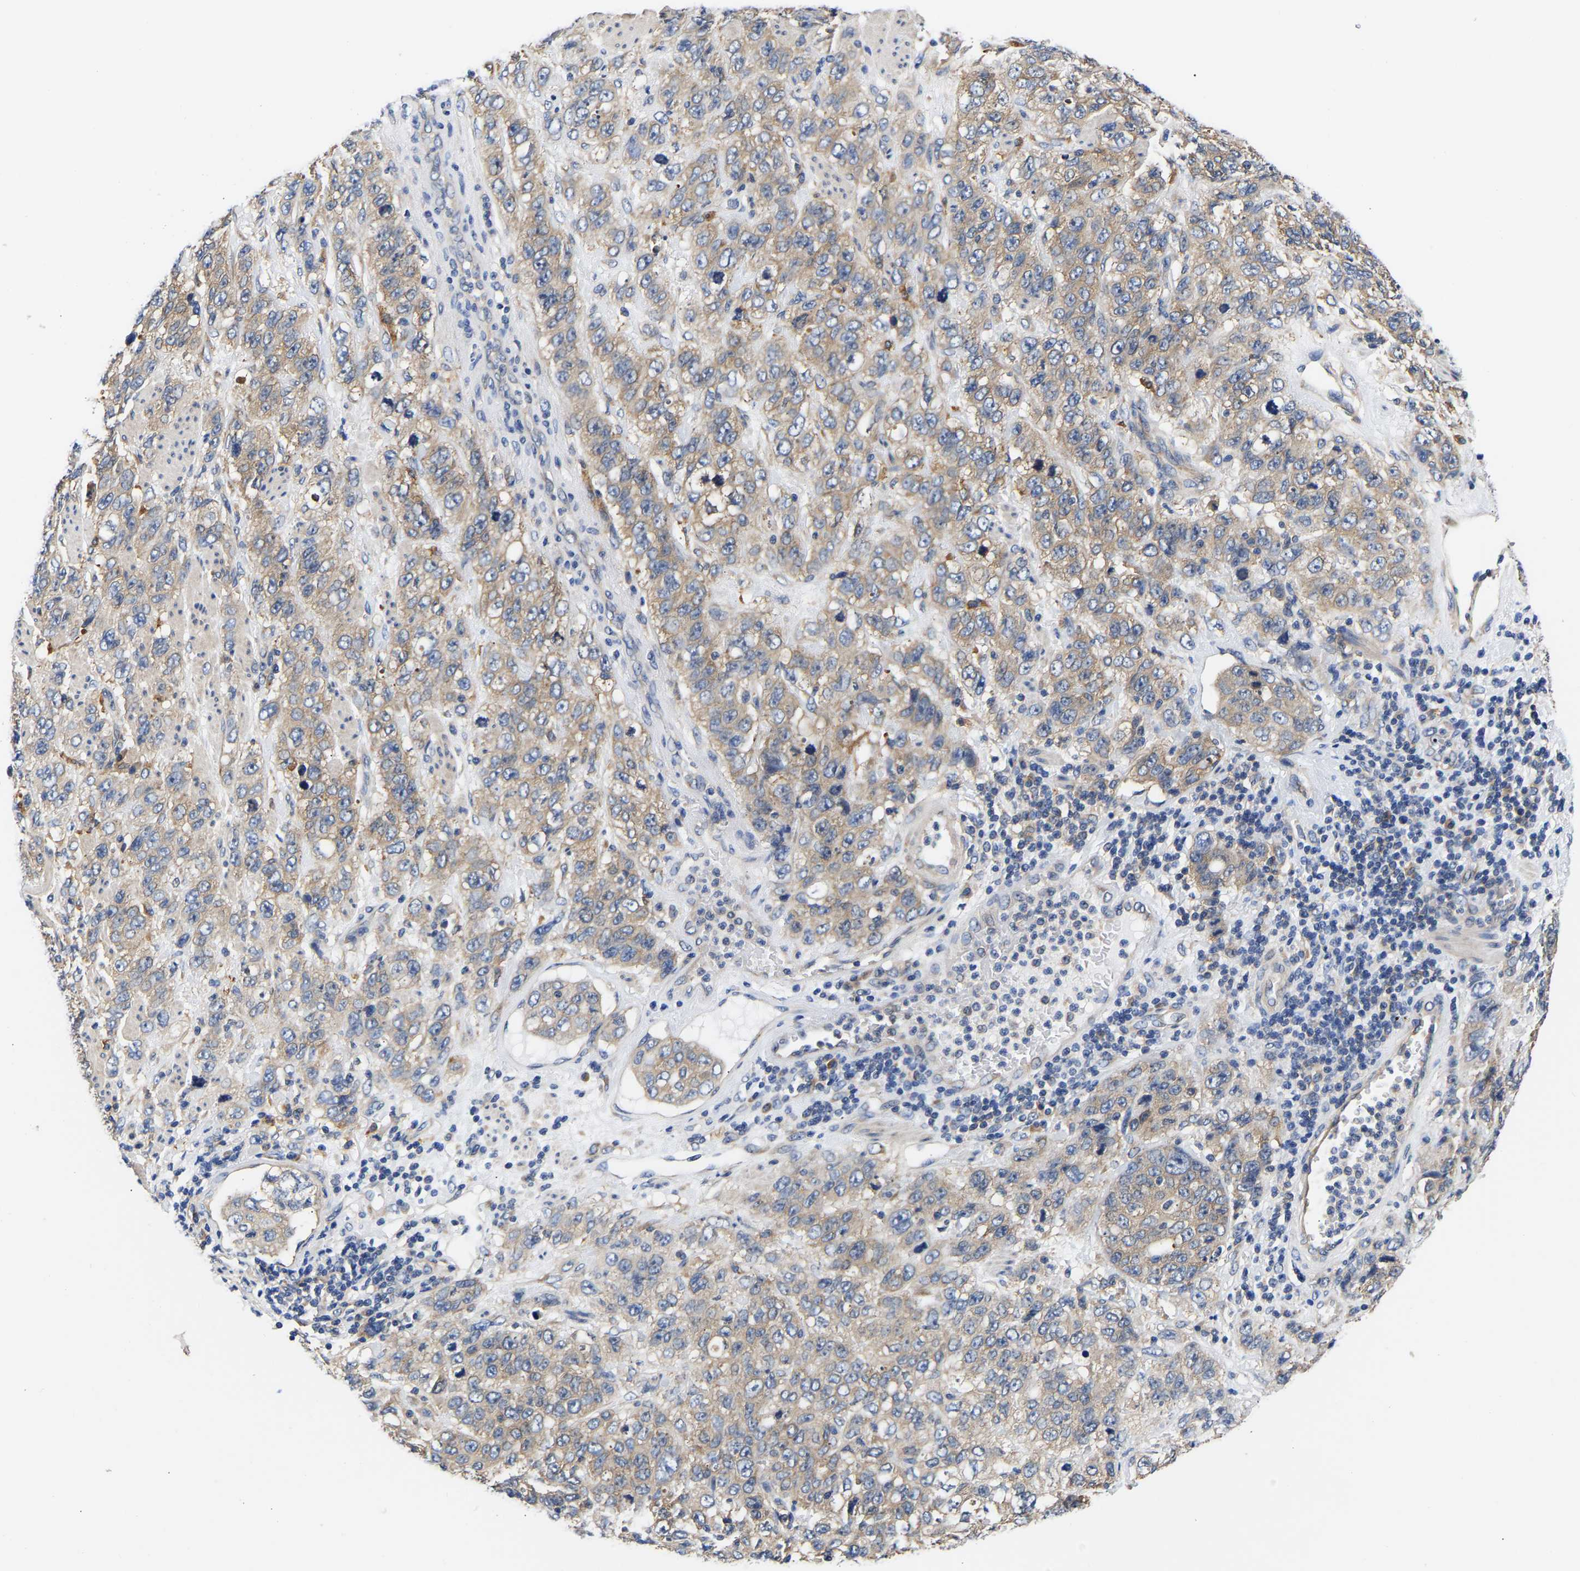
{"staining": {"intensity": "weak", "quantity": ">75%", "location": "cytoplasmic/membranous"}, "tissue": "stomach cancer", "cell_type": "Tumor cells", "image_type": "cancer", "snomed": [{"axis": "morphology", "description": "Adenocarcinoma, NOS"}, {"axis": "topography", "description": "Stomach"}], "caption": "A brown stain labels weak cytoplasmic/membranous staining of a protein in stomach cancer (adenocarcinoma) tumor cells.", "gene": "CCDC6", "patient": {"sex": "male", "age": 48}}